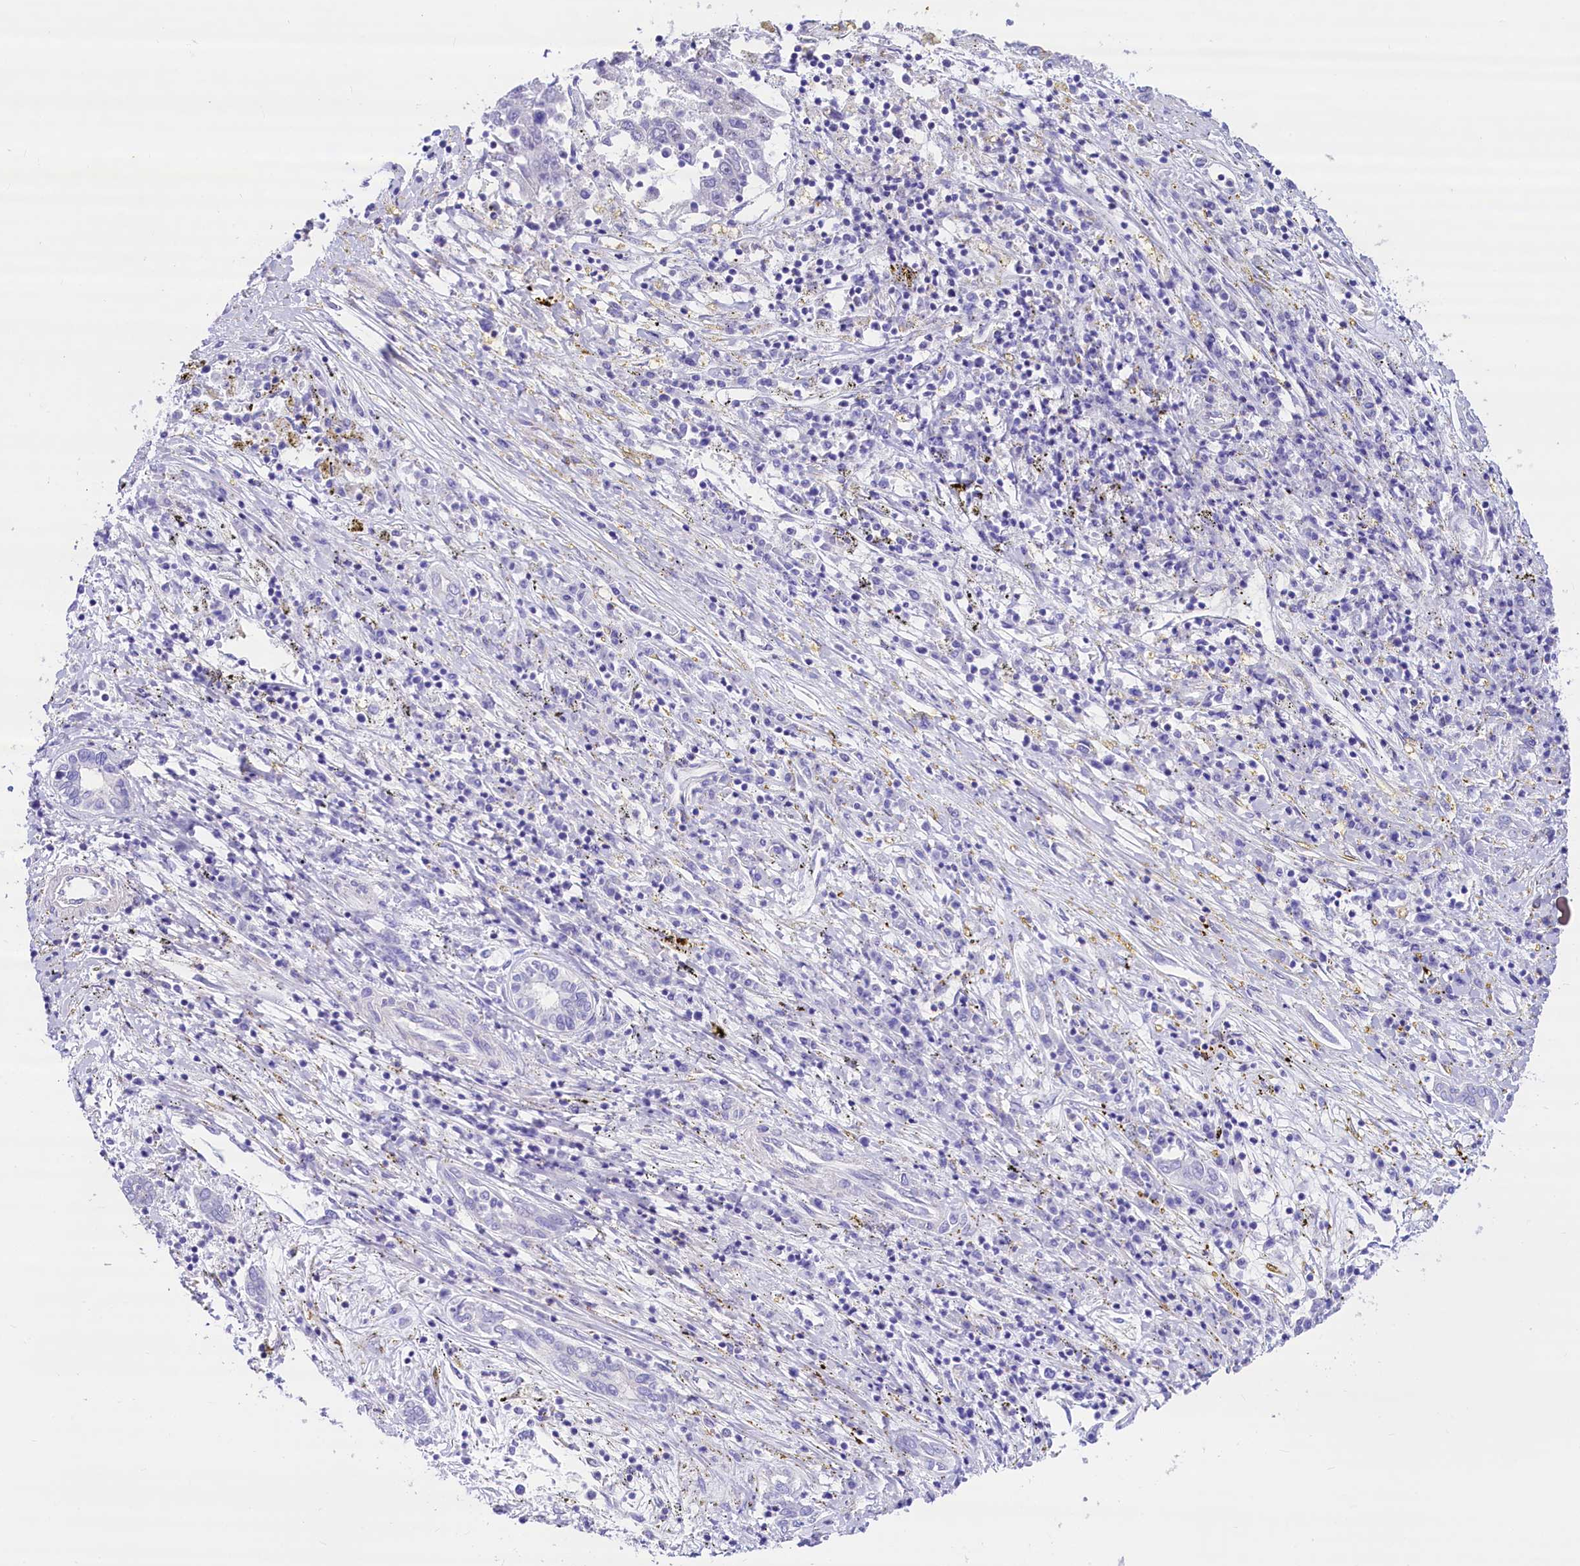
{"staining": {"intensity": "negative", "quantity": "none", "location": "none"}, "tissue": "liver cancer", "cell_type": "Tumor cells", "image_type": "cancer", "snomed": [{"axis": "morphology", "description": "Carcinoma, Hepatocellular, NOS"}, {"axis": "topography", "description": "Liver"}], "caption": "A histopathology image of liver cancer (hepatocellular carcinoma) stained for a protein displays no brown staining in tumor cells. (Stains: DAB immunohistochemistry with hematoxylin counter stain, Microscopy: brightfield microscopy at high magnification).", "gene": "RBP3", "patient": {"sex": "male", "age": 49}}